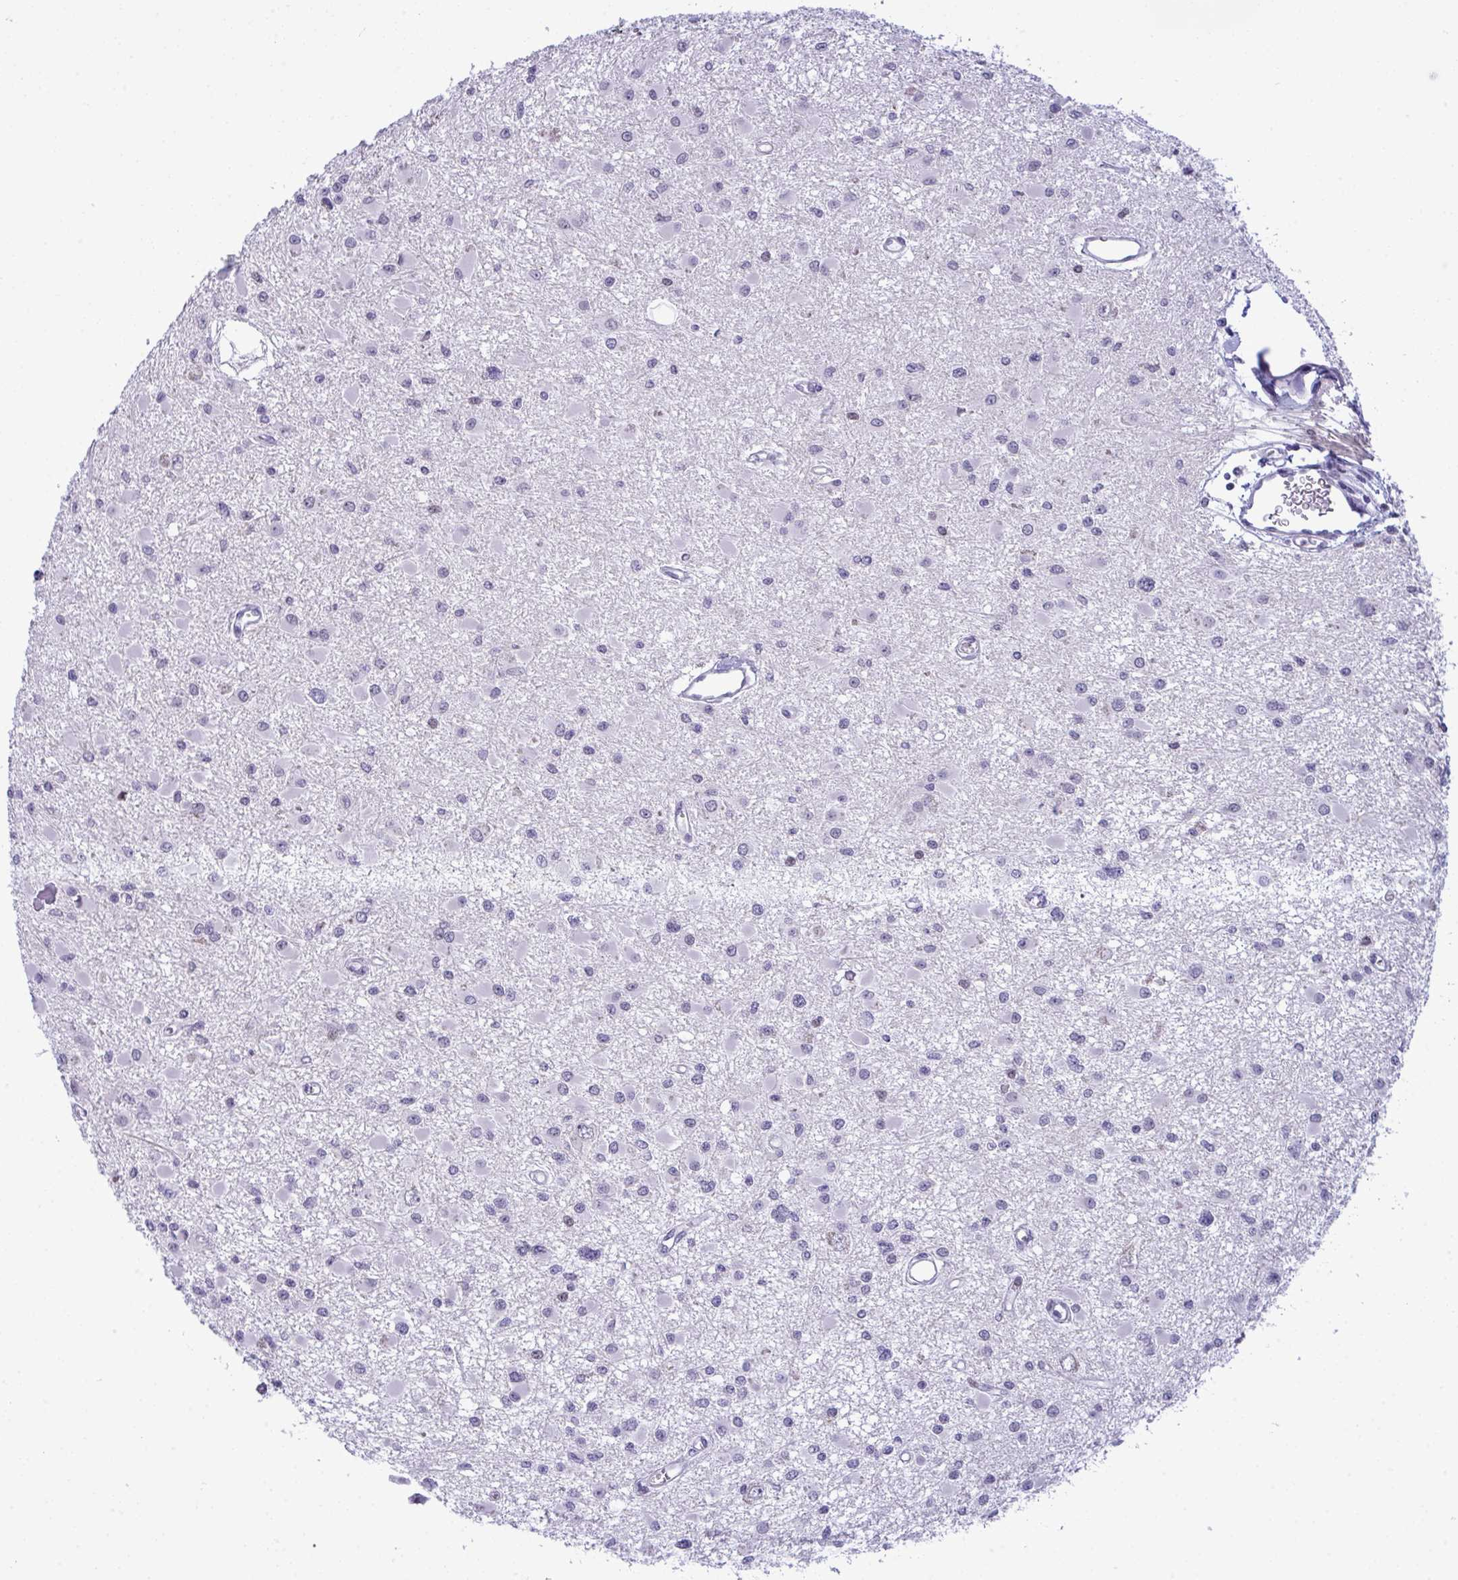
{"staining": {"intensity": "negative", "quantity": "none", "location": "none"}, "tissue": "glioma", "cell_type": "Tumor cells", "image_type": "cancer", "snomed": [{"axis": "morphology", "description": "Glioma, malignant, High grade"}, {"axis": "topography", "description": "Brain"}], "caption": "High power microscopy image of an IHC histopathology image of high-grade glioma (malignant), revealing no significant expression in tumor cells.", "gene": "ZFHX3", "patient": {"sex": "male", "age": 54}}